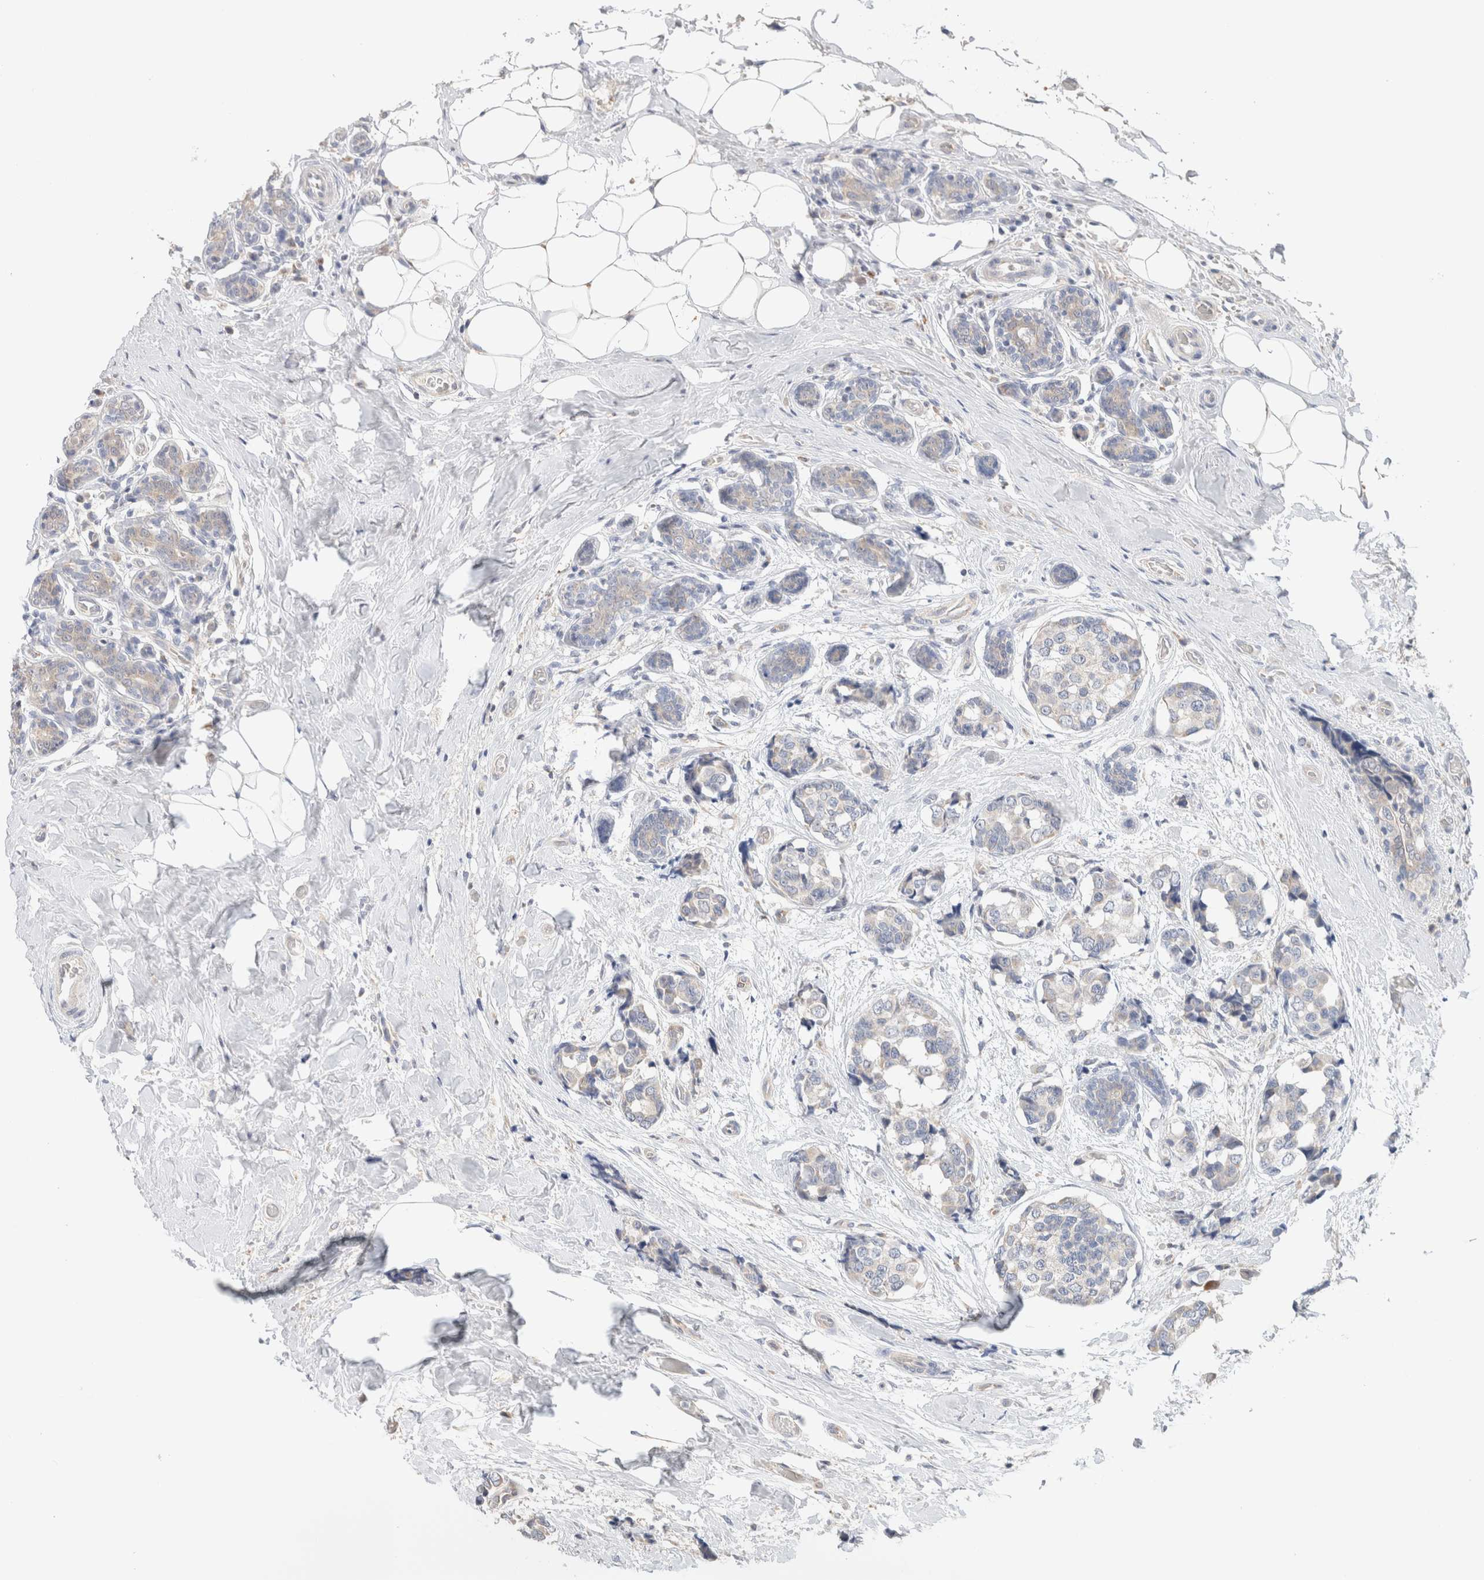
{"staining": {"intensity": "negative", "quantity": "none", "location": "none"}, "tissue": "breast cancer", "cell_type": "Tumor cells", "image_type": "cancer", "snomed": [{"axis": "morphology", "description": "Normal tissue, NOS"}, {"axis": "morphology", "description": "Duct carcinoma"}, {"axis": "topography", "description": "Breast"}], "caption": "Immunohistochemistry of breast cancer (infiltrating ductal carcinoma) reveals no staining in tumor cells. (Stains: DAB (3,3'-diaminobenzidine) IHC with hematoxylin counter stain, Microscopy: brightfield microscopy at high magnification).", "gene": "CA13", "patient": {"sex": "female", "age": 43}}